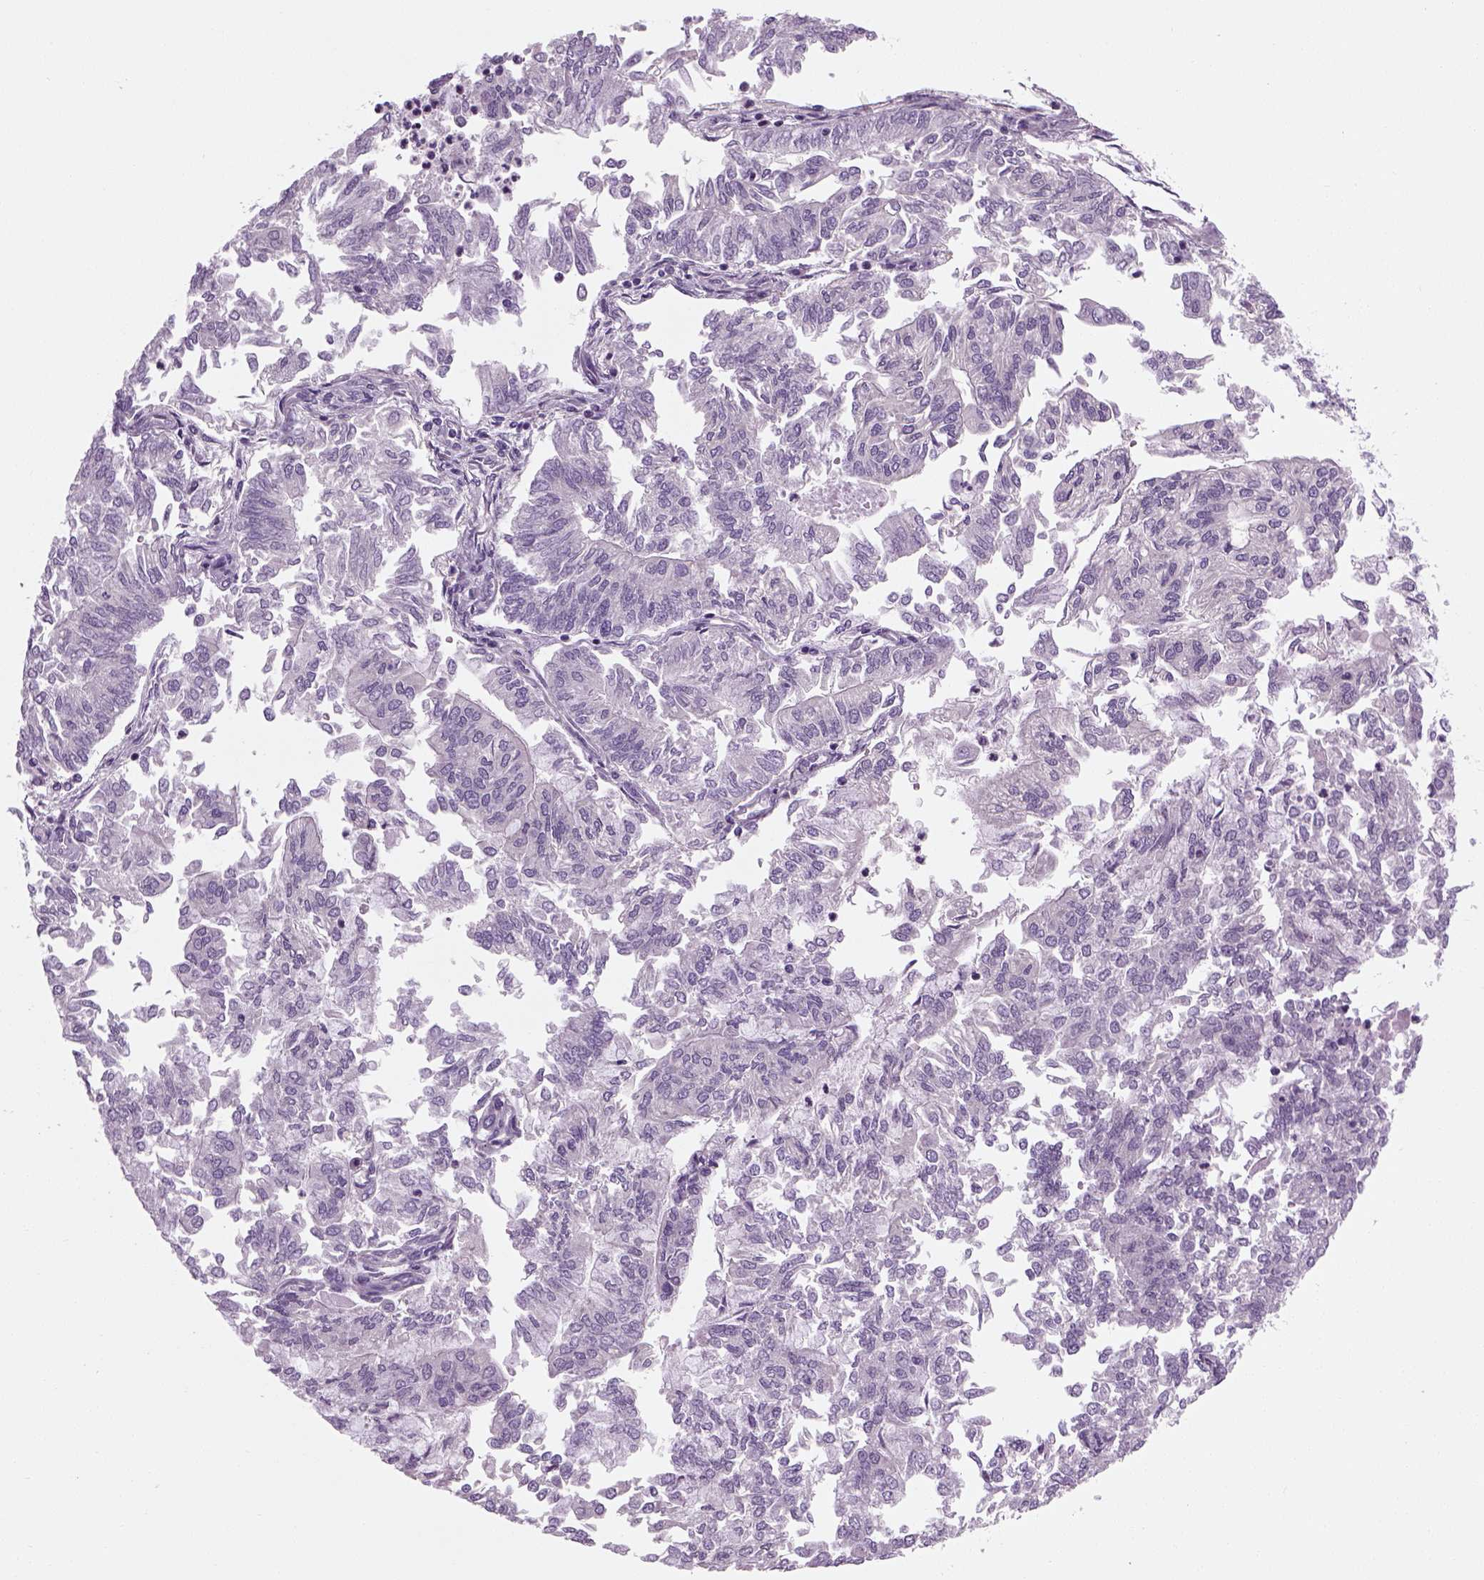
{"staining": {"intensity": "negative", "quantity": "none", "location": "none"}, "tissue": "endometrial cancer", "cell_type": "Tumor cells", "image_type": "cancer", "snomed": [{"axis": "morphology", "description": "Adenocarcinoma, NOS"}, {"axis": "topography", "description": "Endometrium"}], "caption": "There is no significant expression in tumor cells of endometrial adenocarcinoma.", "gene": "ELOVL3", "patient": {"sex": "female", "age": 59}}